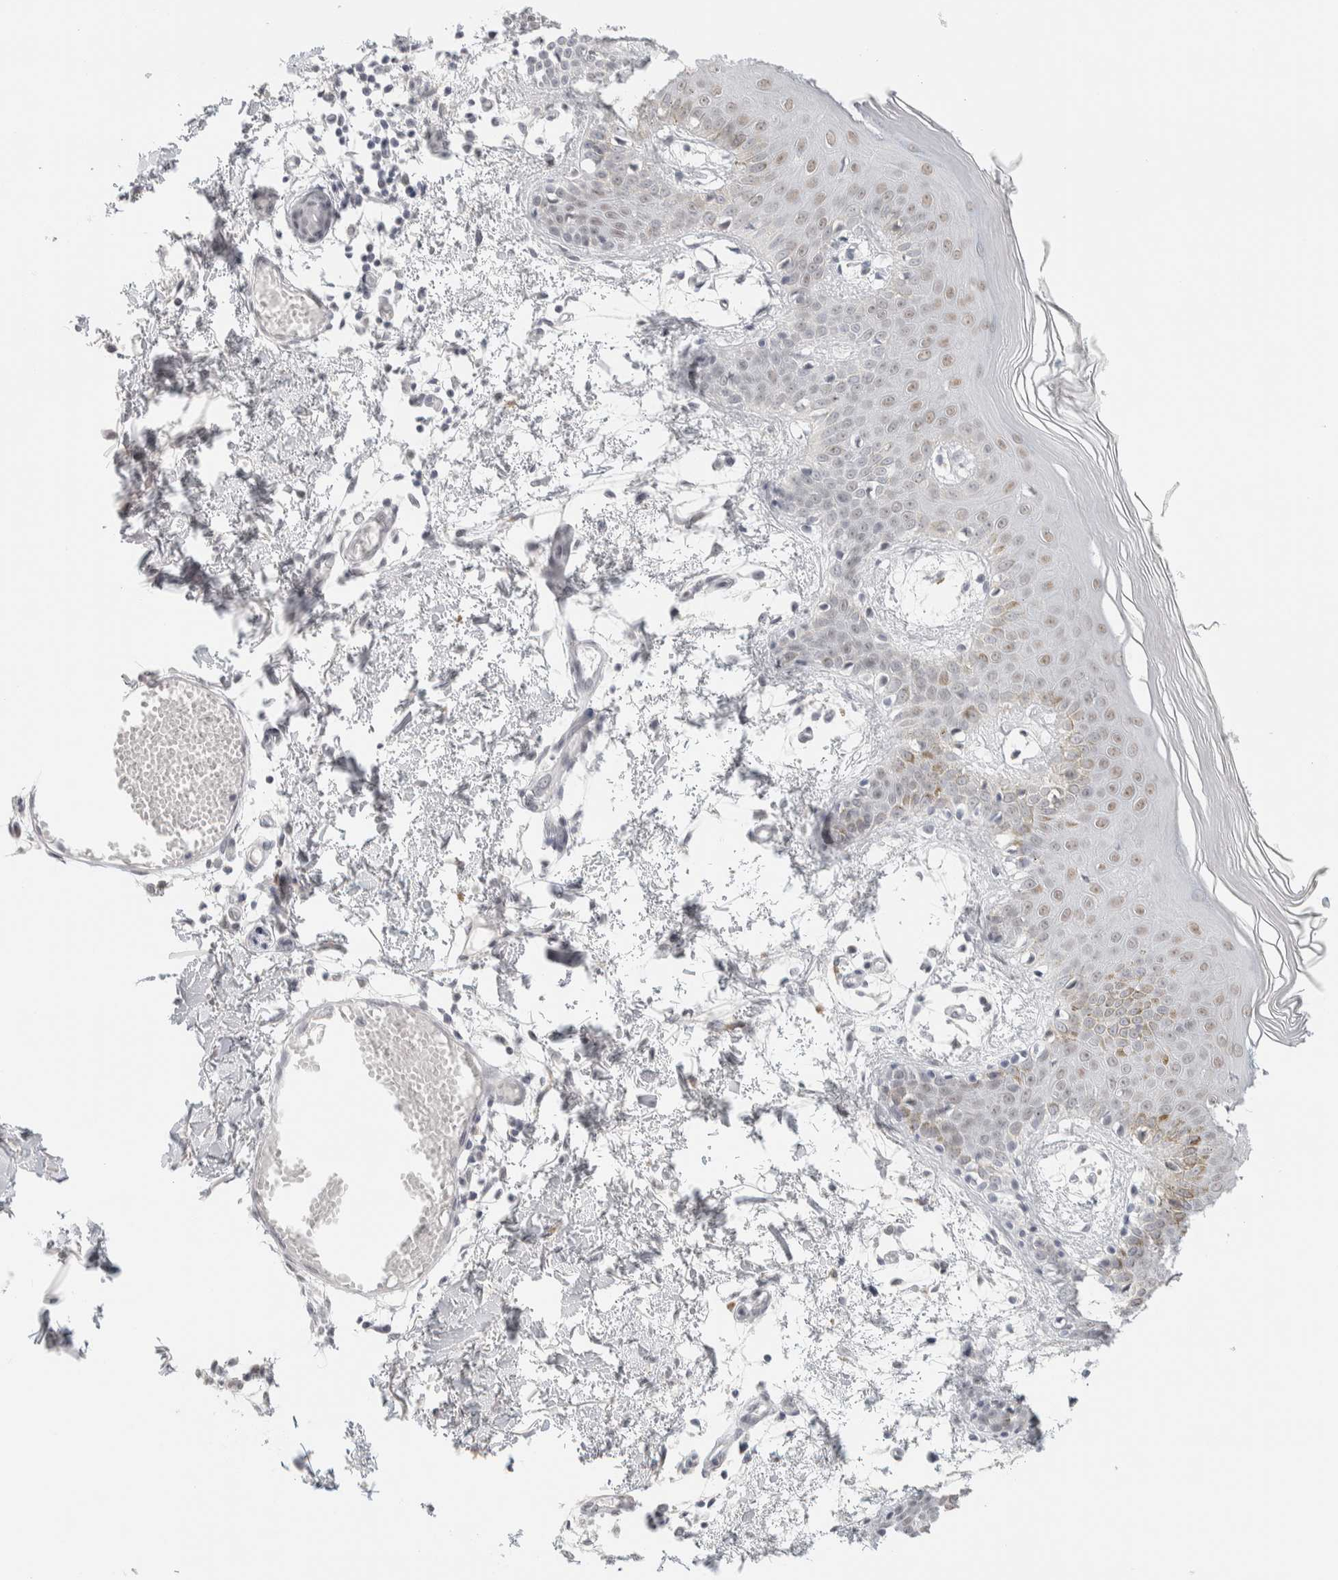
{"staining": {"intensity": "negative", "quantity": "none", "location": "none"}, "tissue": "skin", "cell_type": "Fibroblasts", "image_type": "normal", "snomed": [{"axis": "morphology", "description": "Normal tissue, NOS"}, {"axis": "topography", "description": "Skin"}], "caption": "Immunohistochemistry image of benign skin: skin stained with DAB reveals no significant protein positivity in fibroblasts.", "gene": "CDH17", "patient": {"sex": "male", "age": 53}}